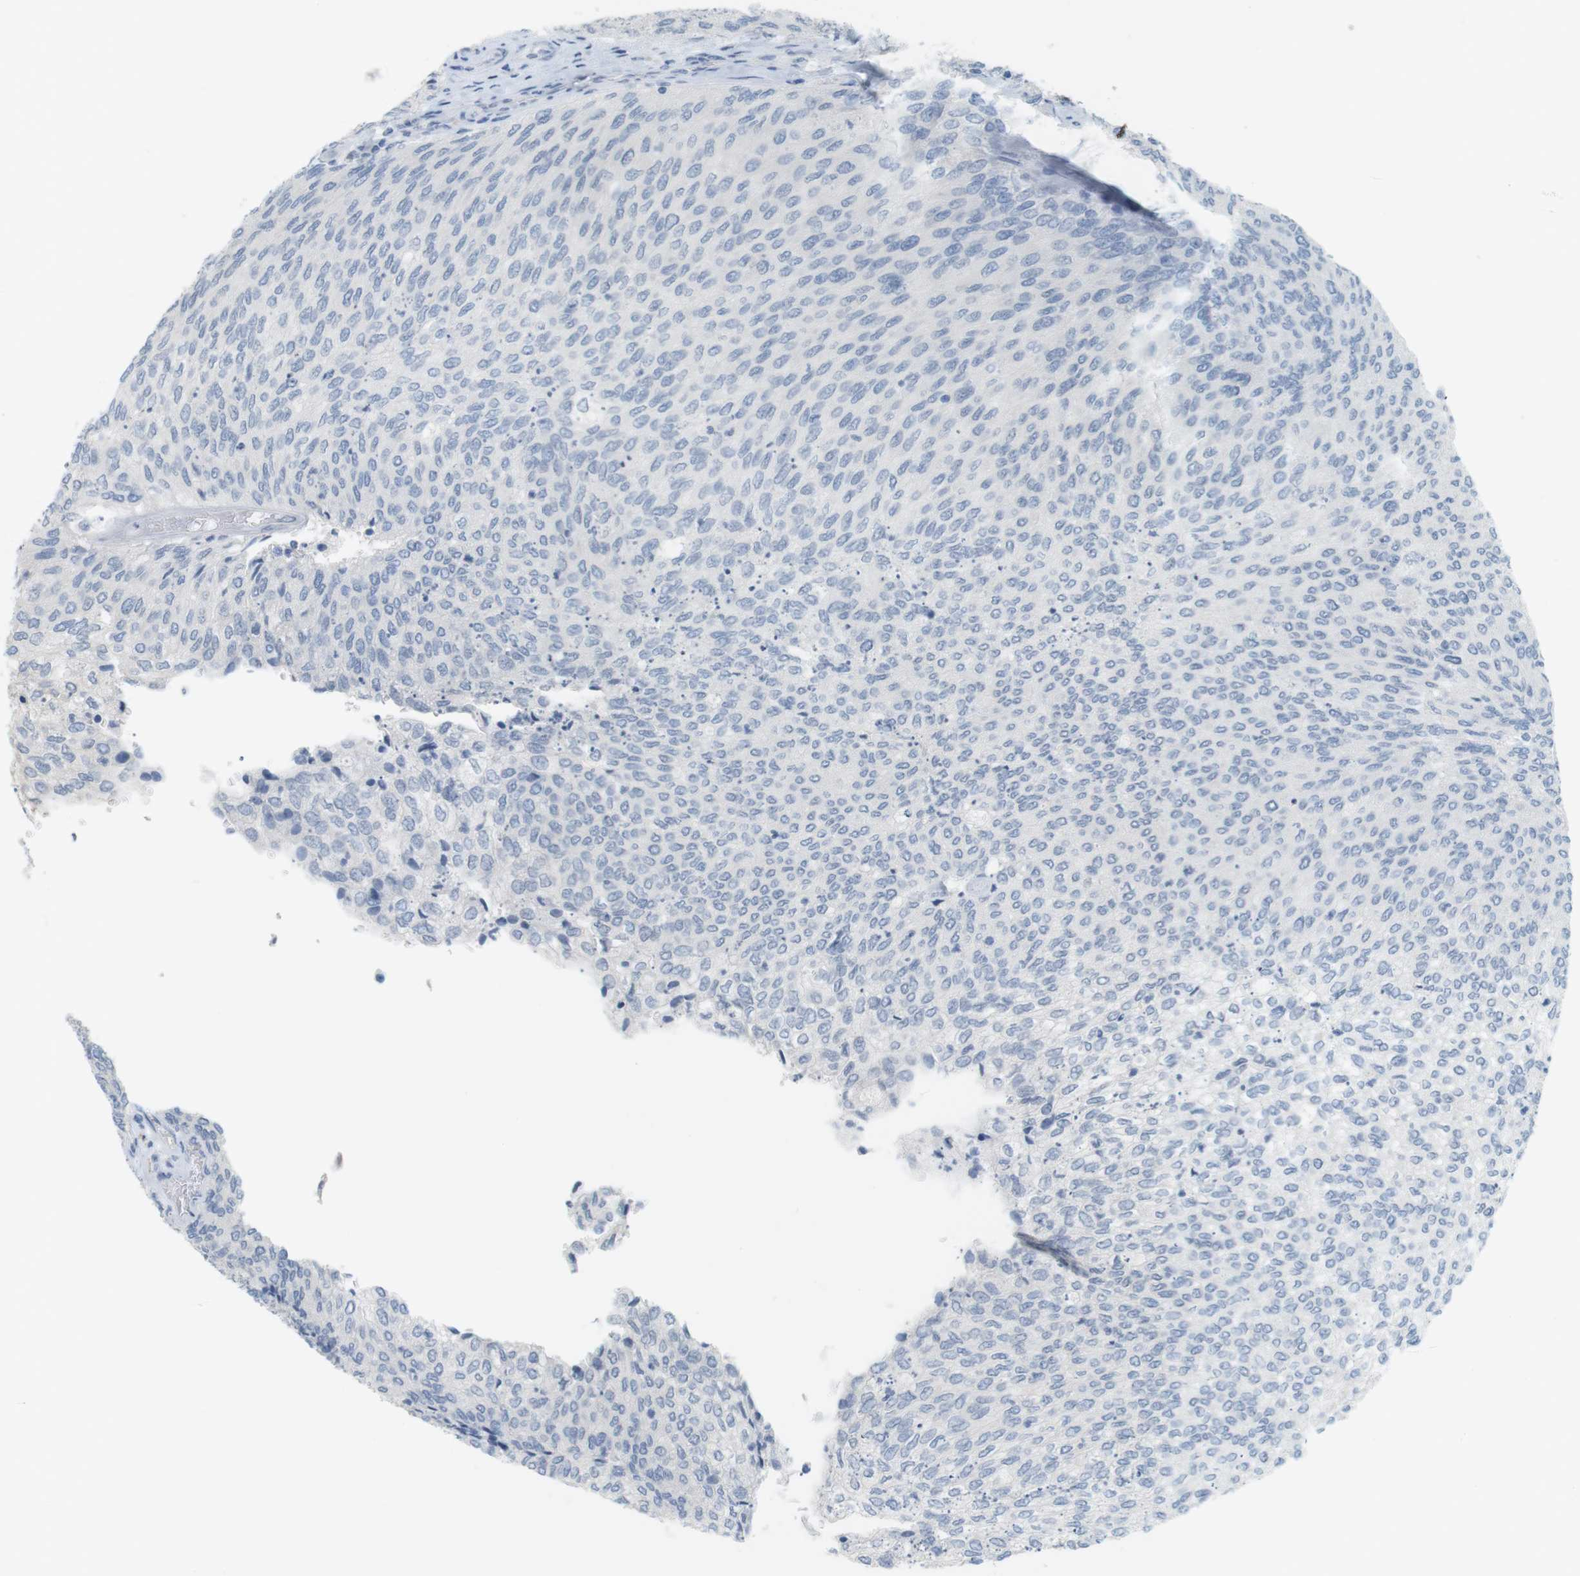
{"staining": {"intensity": "negative", "quantity": "none", "location": "none"}, "tissue": "urothelial cancer", "cell_type": "Tumor cells", "image_type": "cancer", "snomed": [{"axis": "morphology", "description": "Urothelial carcinoma, Low grade"}, {"axis": "topography", "description": "Urinary bladder"}], "caption": "Immunohistochemistry (IHC) micrograph of urothelial carcinoma (low-grade) stained for a protein (brown), which displays no positivity in tumor cells.", "gene": "CREB3L2", "patient": {"sex": "female", "age": 79}}